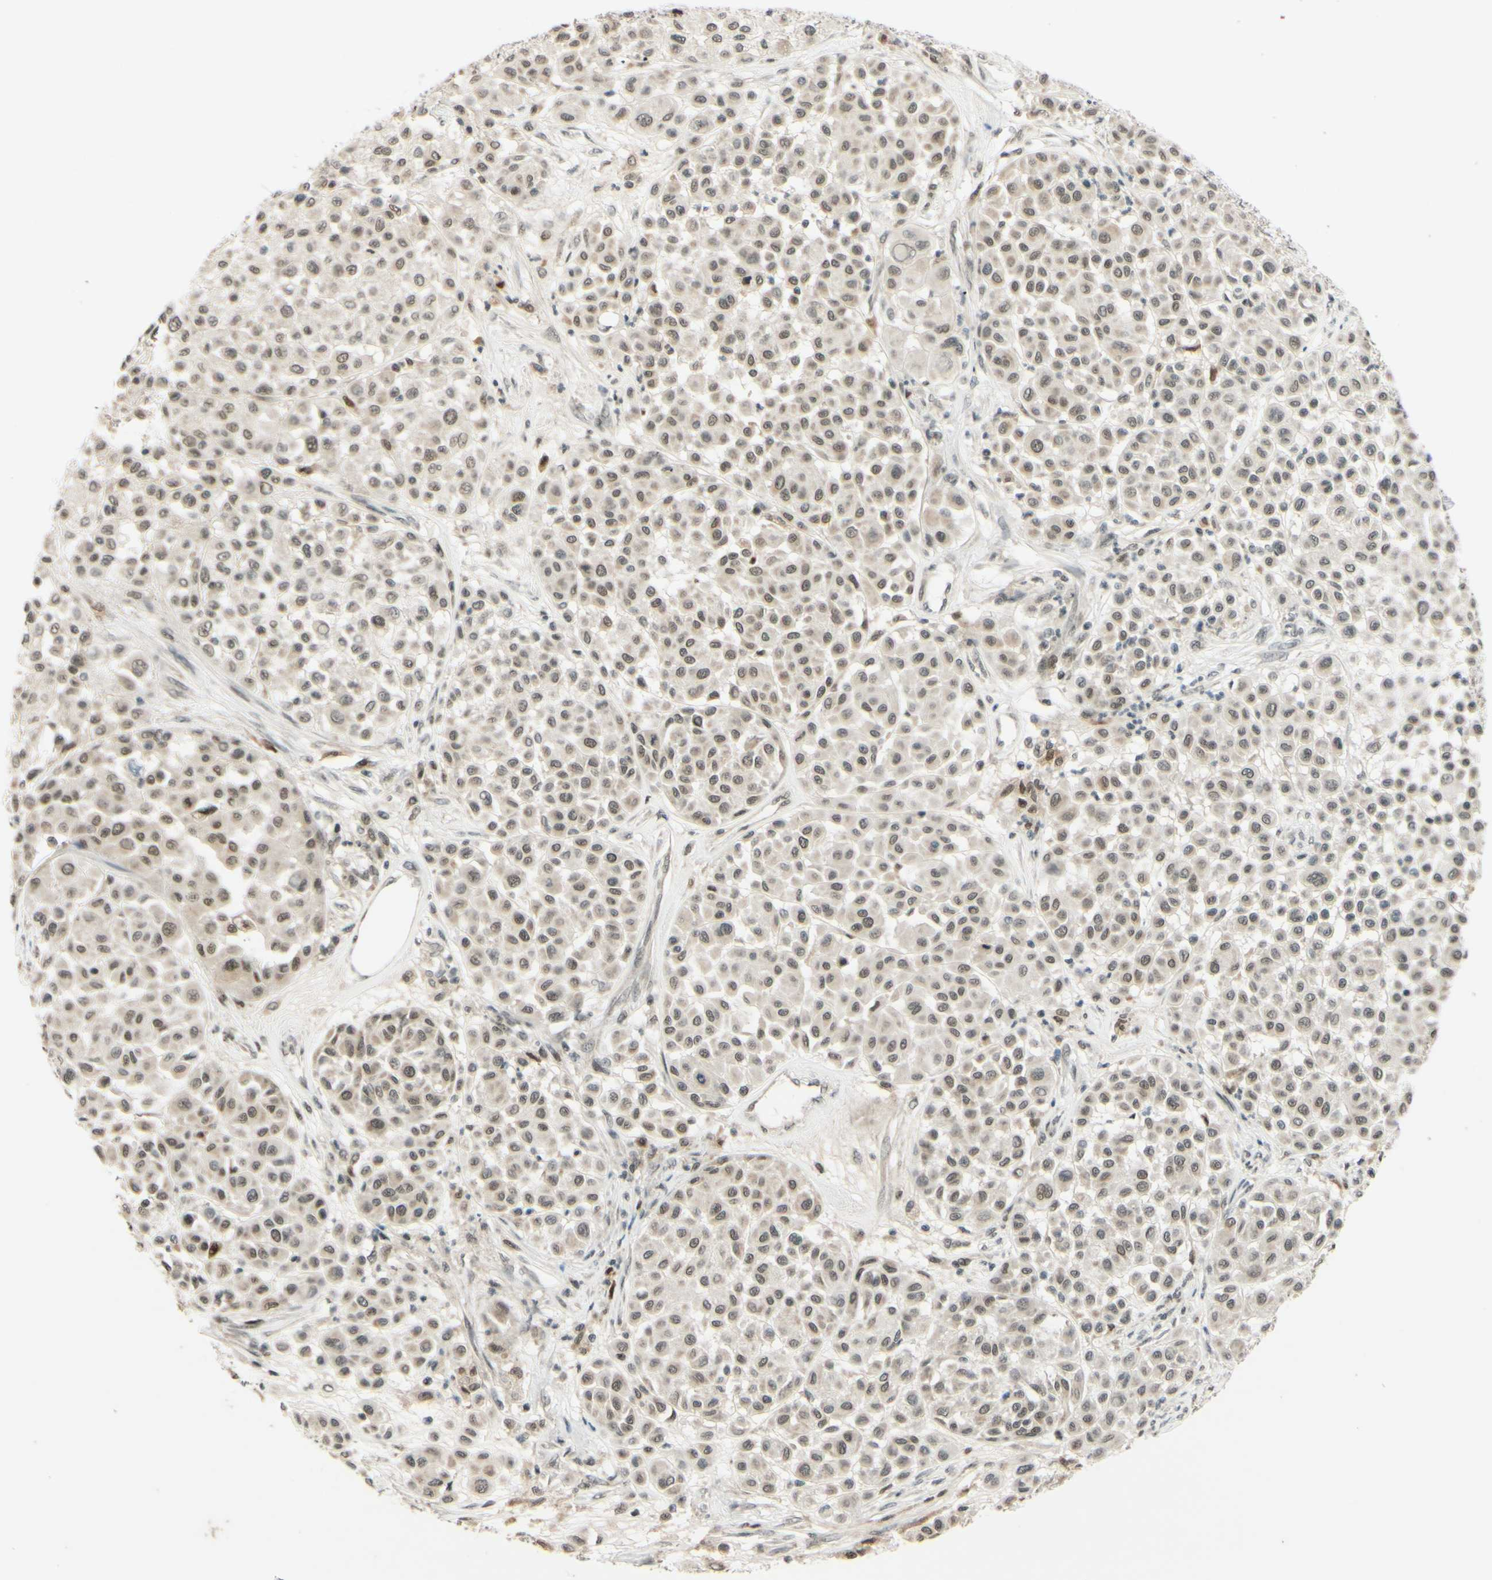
{"staining": {"intensity": "weak", "quantity": ">75%", "location": "nuclear"}, "tissue": "melanoma", "cell_type": "Tumor cells", "image_type": "cancer", "snomed": [{"axis": "morphology", "description": "Malignant melanoma, Metastatic site"}, {"axis": "topography", "description": "Soft tissue"}], "caption": "Protein staining displays weak nuclear expression in about >75% of tumor cells in malignant melanoma (metastatic site).", "gene": "SMARCB1", "patient": {"sex": "male", "age": 41}}